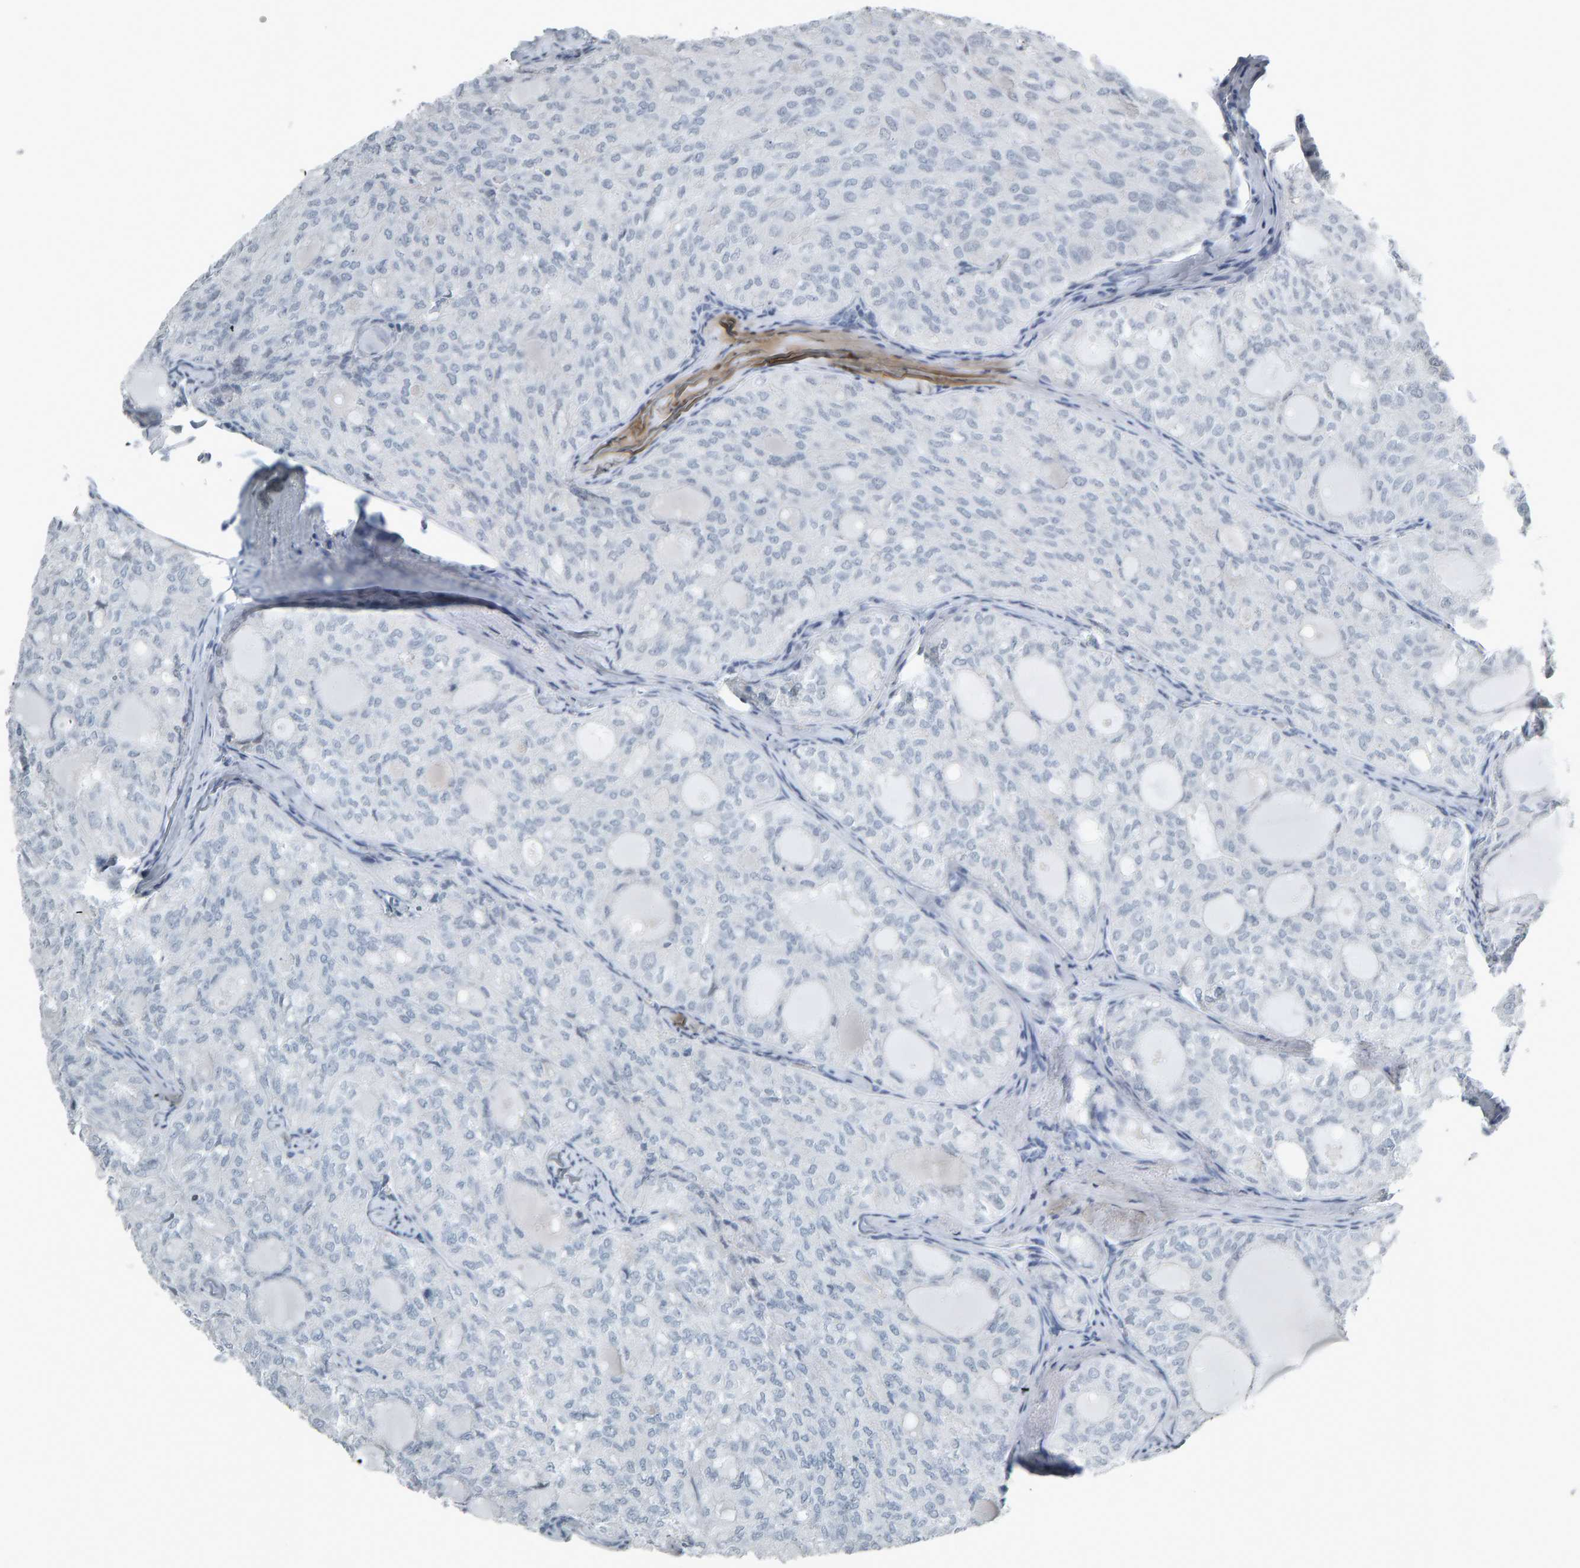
{"staining": {"intensity": "negative", "quantity": "none", "location": "none"}, "tissue": "thyroid cancer", "cell_type": "Tumor cells", "image_type": "cancer", "snomed": [{"axis": "morphology", "description": "Follicular adenoma carcinoma, NOS"}, {"axis": "topography", "description": "Thyroid gland"}], "caption": "Tumor cells show no significant expression in thyroid cancer.", "gene": "PYY", "patient": {"sex": "male", "age": 75}}